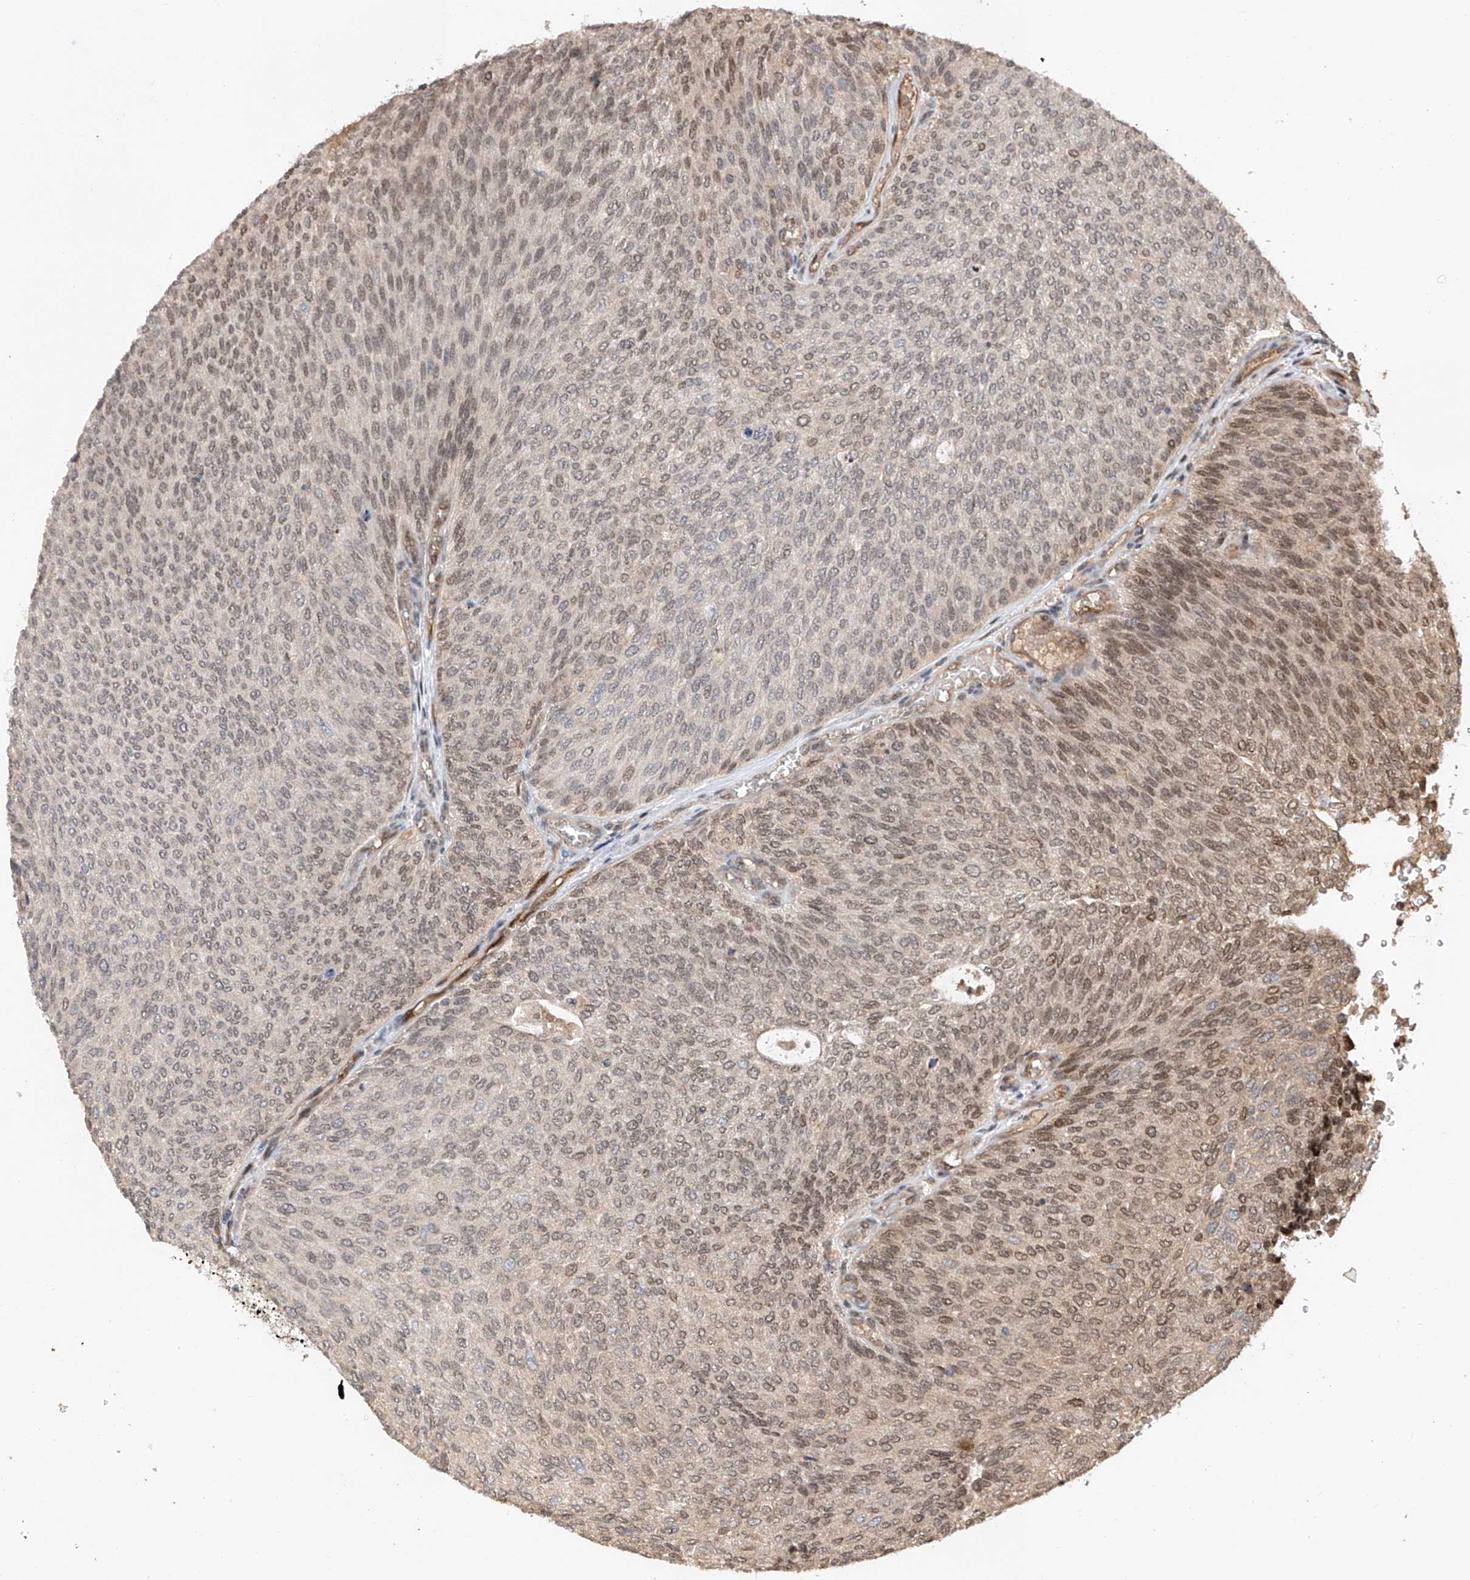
{"staining": {"intensity": "moderate", "quantity": ">75%", "location": "nuclear"}, "tissue": "urothelial cancer", "cell_type": "Tumor cells", "image_type": "cancer", "snomed": [{"axis": "morphology", "description": "Urothelial carcinoma, Low grade"}, {"axis": "topography", "description": "Urinary bladder"}], "caption": "This is an image of IHC staining of urothelial carcinoma (low-grade), which shows moderate staining in the nuclear of tumor cells.", "gene": "RILPL2", "patient": {"sex": "female", "age": 79}}